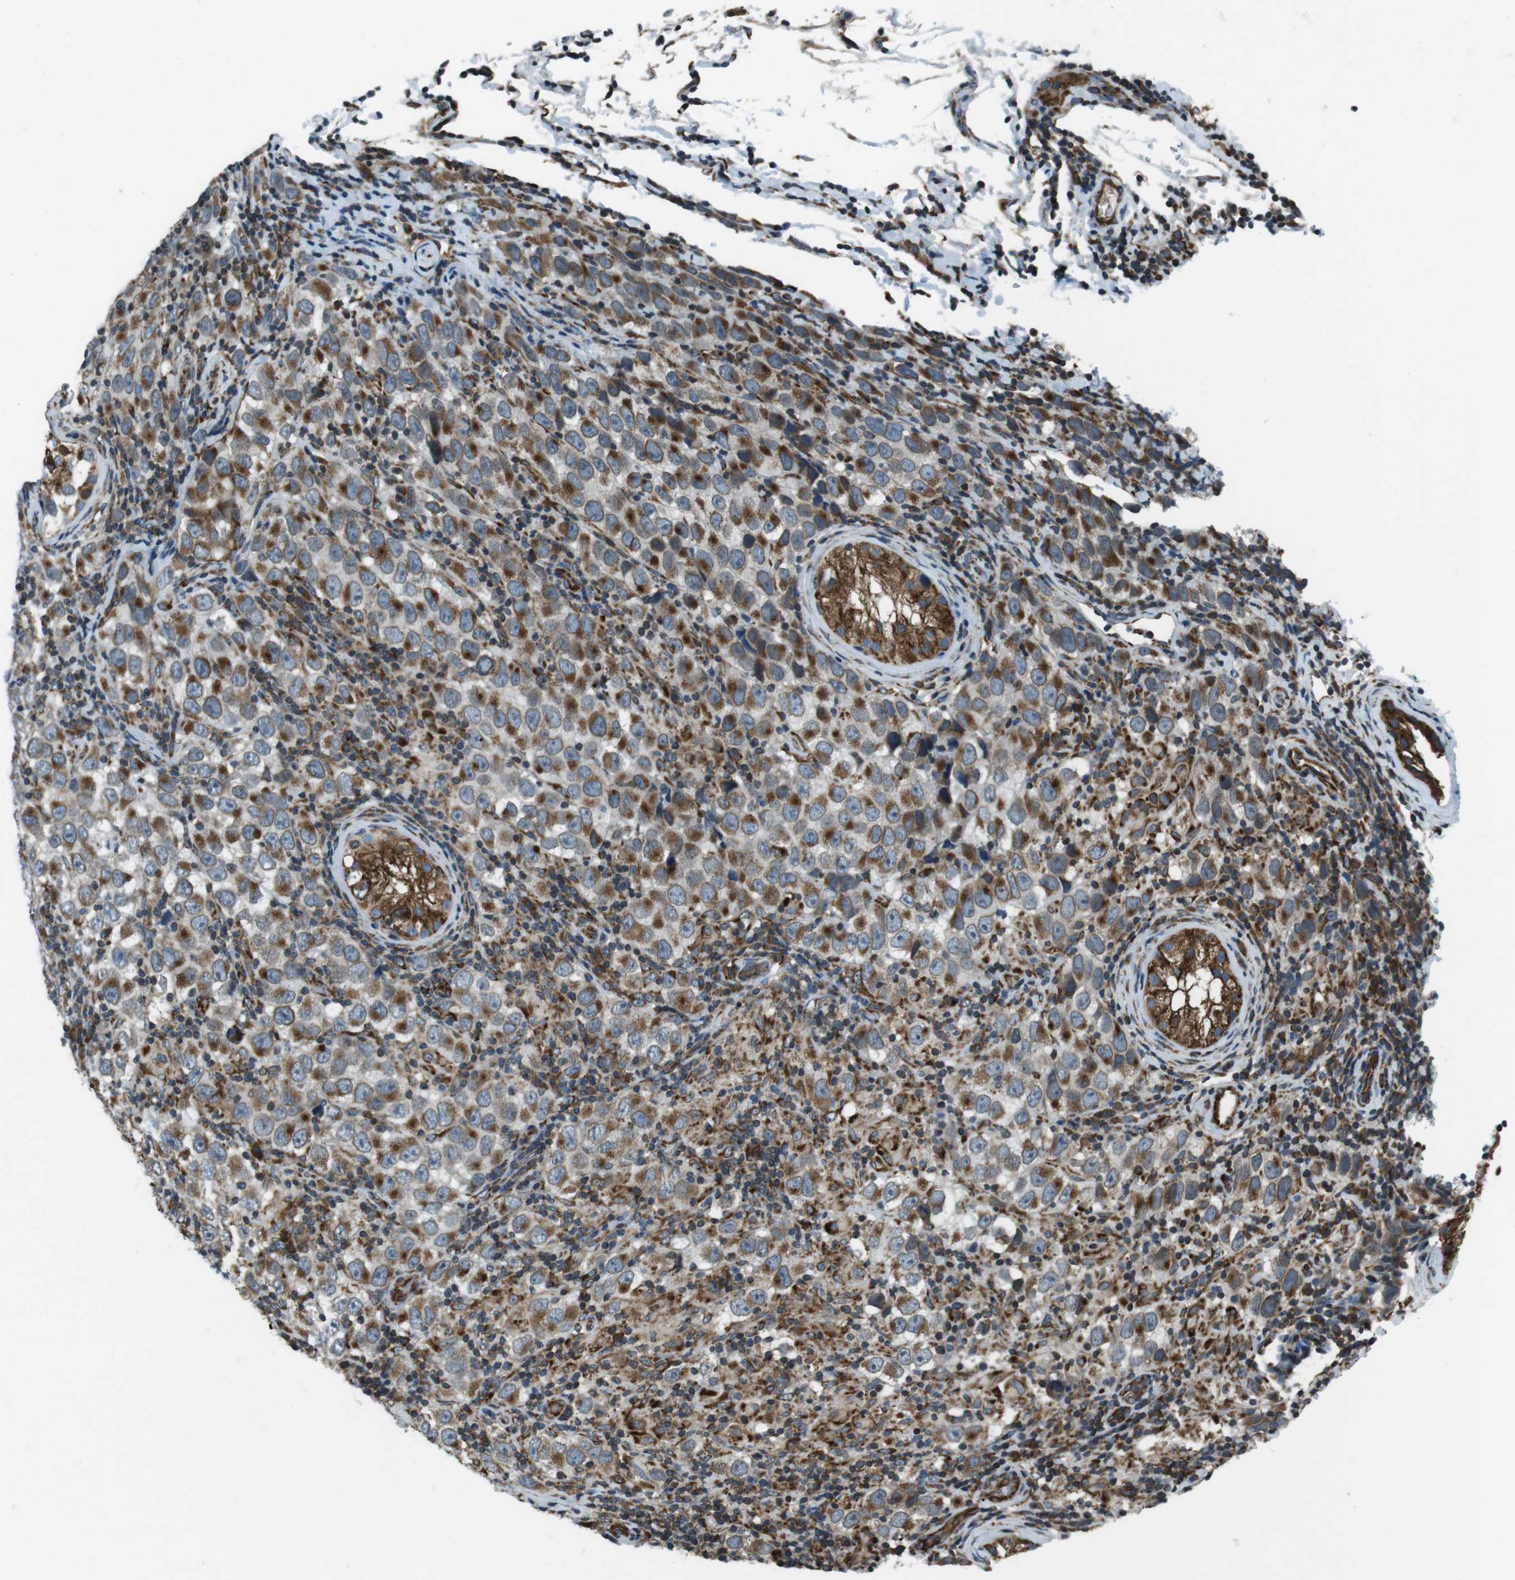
{"staining": {"intensity": "strong", "quantity": ">75%", "location": "cytoplasmic/membranous"}, "tissue": "testis cancer", "cell_type": "Tumor cells", "image_type": "cancer", "snomed": [{"axis": "morphology", "description": "Carcinoma, Embryonal, NOS"}, {"axis": "topography", "description": "Testis"}], "caption": "The histopathology image reveals staining of testis cancer (embryonal carcinoma), revealing strong cytoplasmic/membranous protein staining (brown color) within tumor cells.", "gene": "KTN1", "patient": {"sex": "male", "age": 21}}